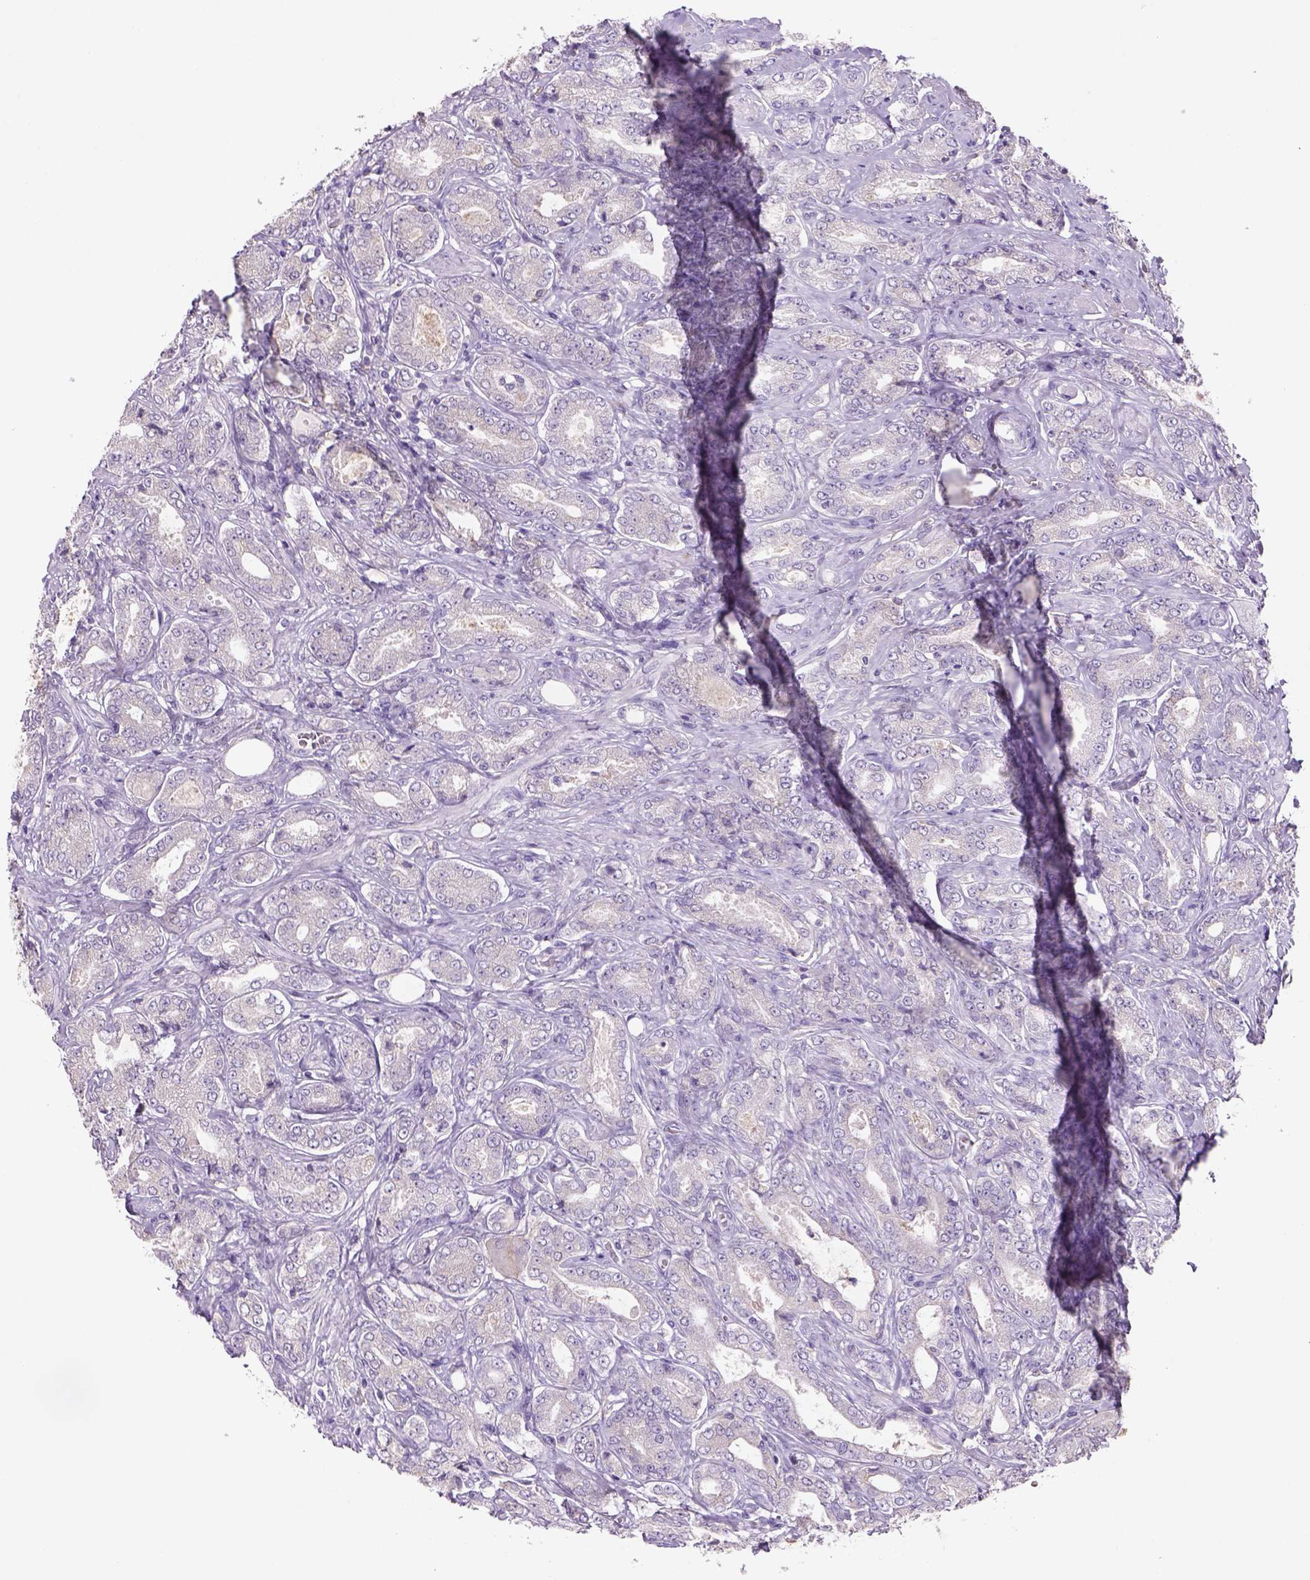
{"staining": {"intensity": "negative", "quantity": "none", "location": "none"}, "tissue": "prostate cancer", "cell_type": "Tumor cells", "image_type": "cancer", "snomed": [{"axis": "morphology", "description": "Adenocarcinoma, NOS"}, {"axis": "topography", "description": "Prostate"}], "caption": "Tumor cells show no significant protein expression in prostate adenocarcinoma. (DAB immunohistochemistry, high magnification).", "gene": "NAALAD2", "patient": {"sex": "male", "age": 64}}